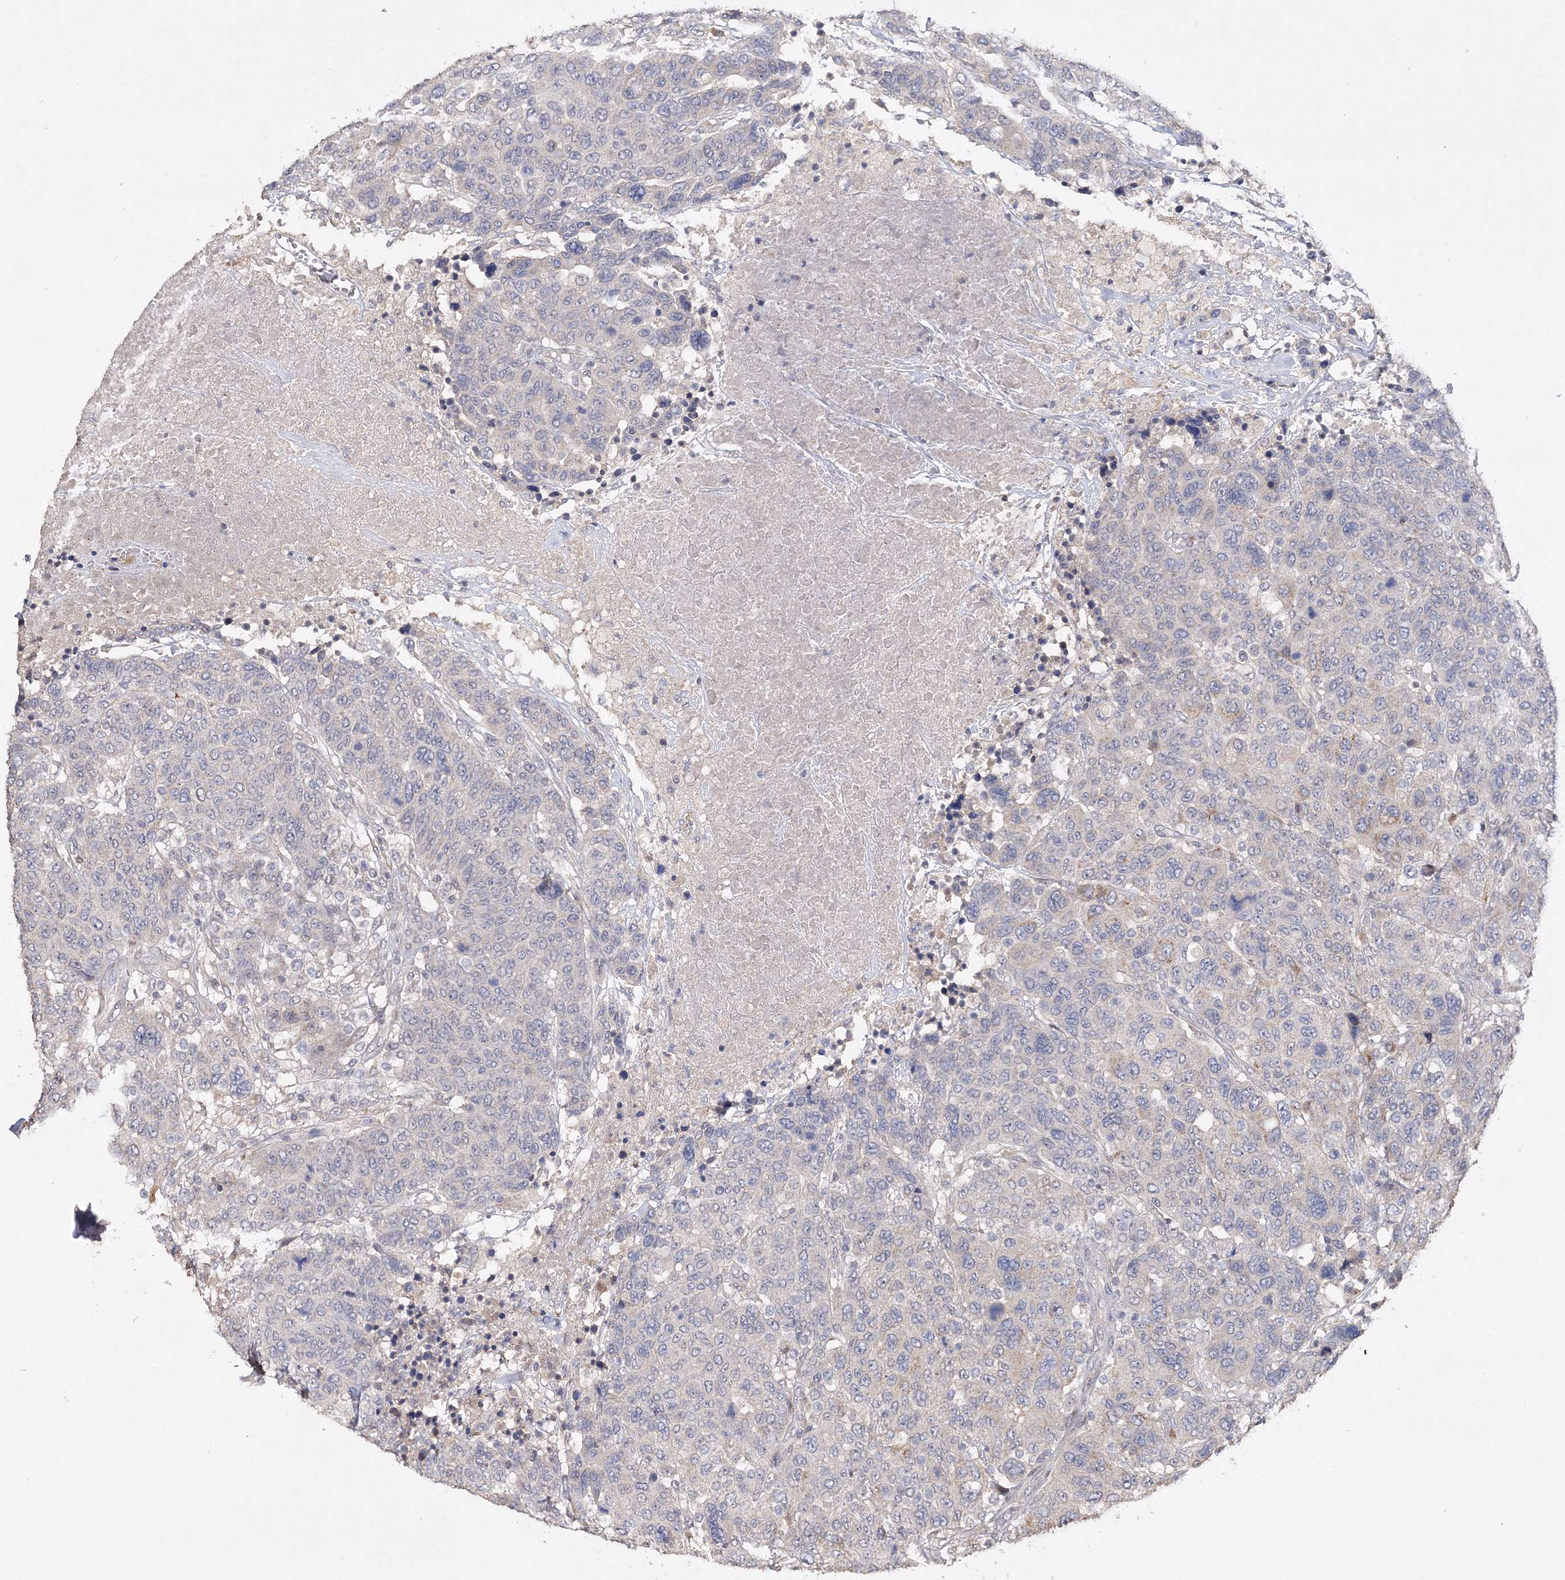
{"staining": {"intensity": "negative", "quantity": "none", "location": "none"}, "tissue": "breast cancer", "cell_type": "Tumor cells", "image_type": "cancer", "snomed": [{"axis": "morphology", "description": "Duct carcinoma"}, {"axis": "topography", "description": "Breast"}], "caption": "A photomicrograph of breast cancer (intraductal carcinoma) stained for a protein displays no brown staining in tumor cells.", "gene": "GJB5", "patient": {"sex": "female", "age": 37}}